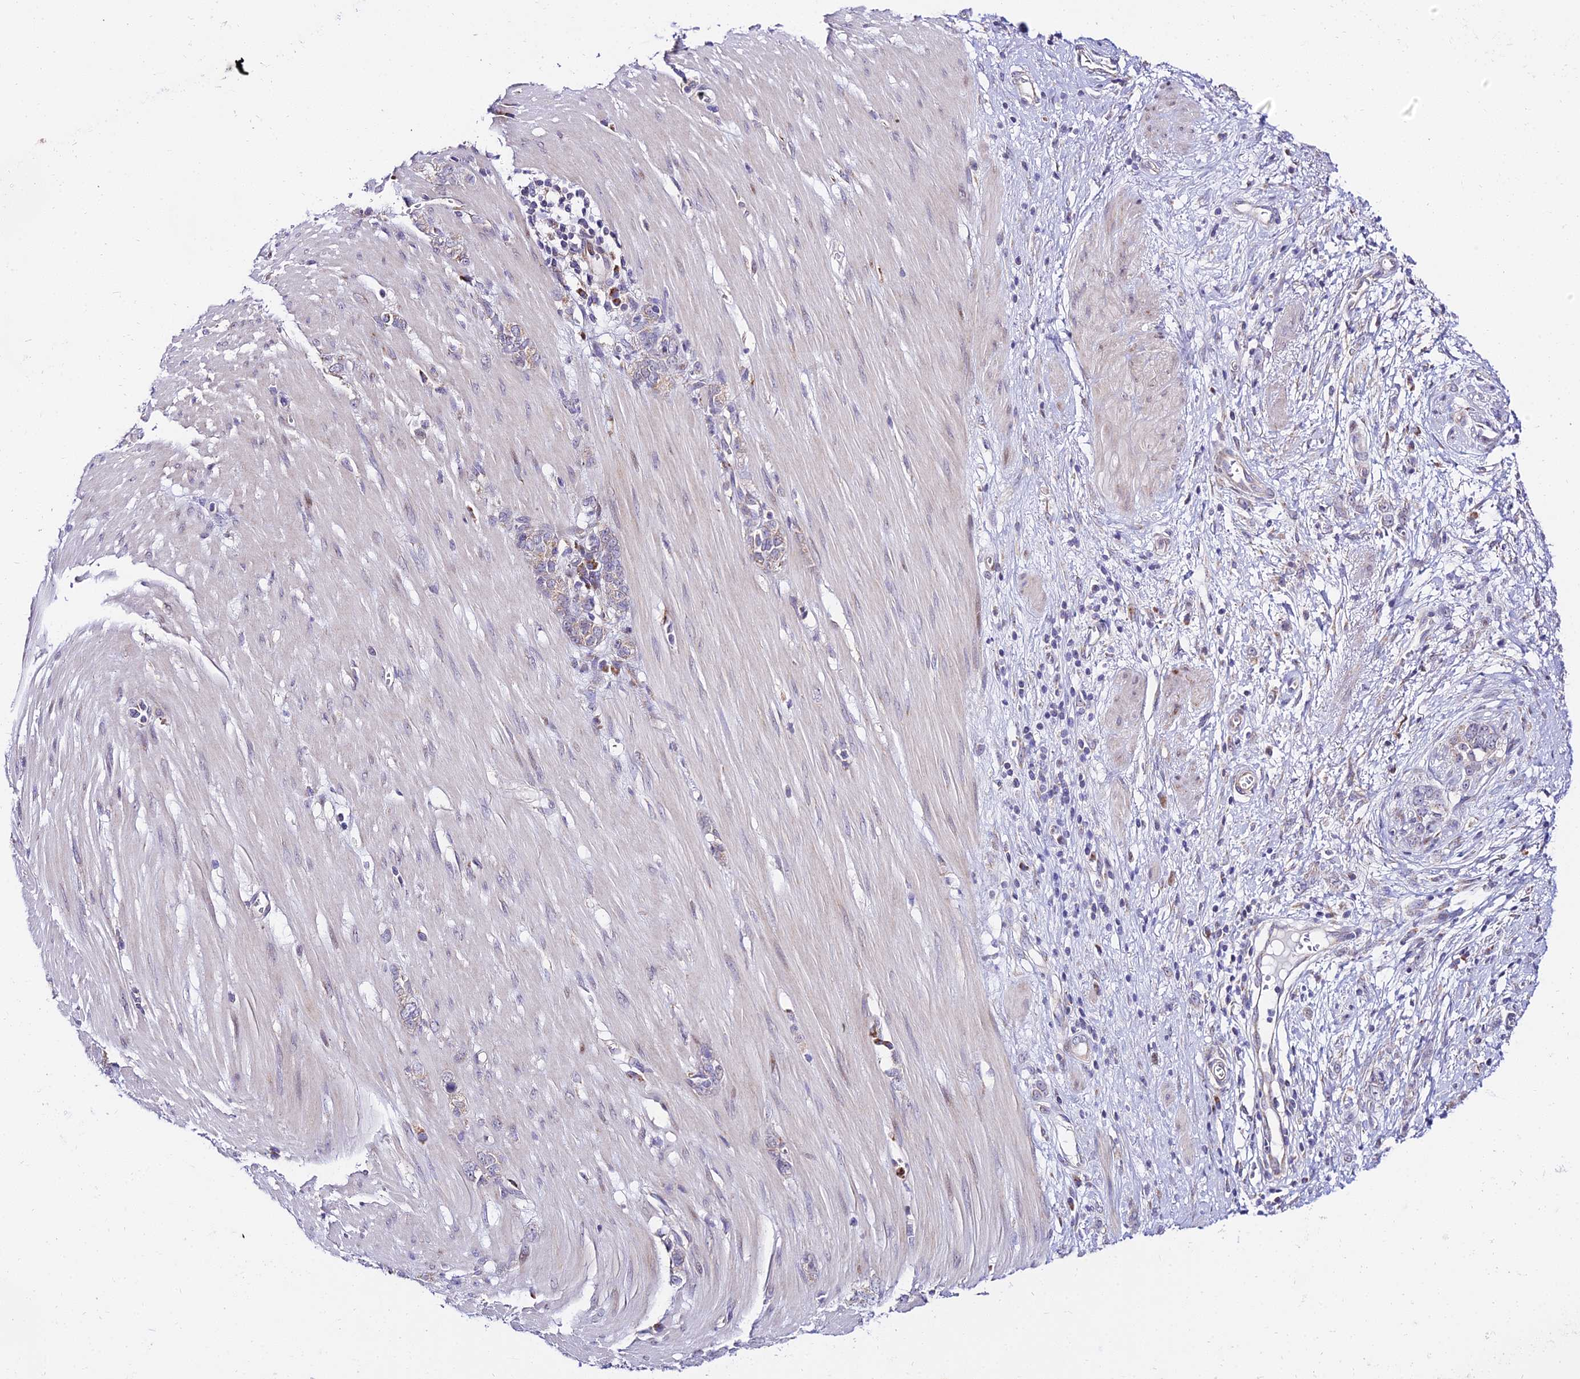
{"staining": {"intensity": "weak", "quantity": "25%-75%", "location": "cytoplasmic/membranous"}, "tissue": "stomach cancer", "cell_type": "Tumor cells", "image_type": "cancer", "snomed": [{"axis": "morphology", "description": "Adenocarcinoma, NOS"}, {"axis": "topography", "description": "Stomach"}], "caption": "Immunohistochemistry histopathology image of human stomach cancer (adenocarcinoma) stained for a protein (brown), which exhibits low levels of weak cytoplasmic/membranous expression in approximately 25%-75% of tumor cells.", "gene": "ATP5PB", "patient": {"sex": "female", "age": 76}}